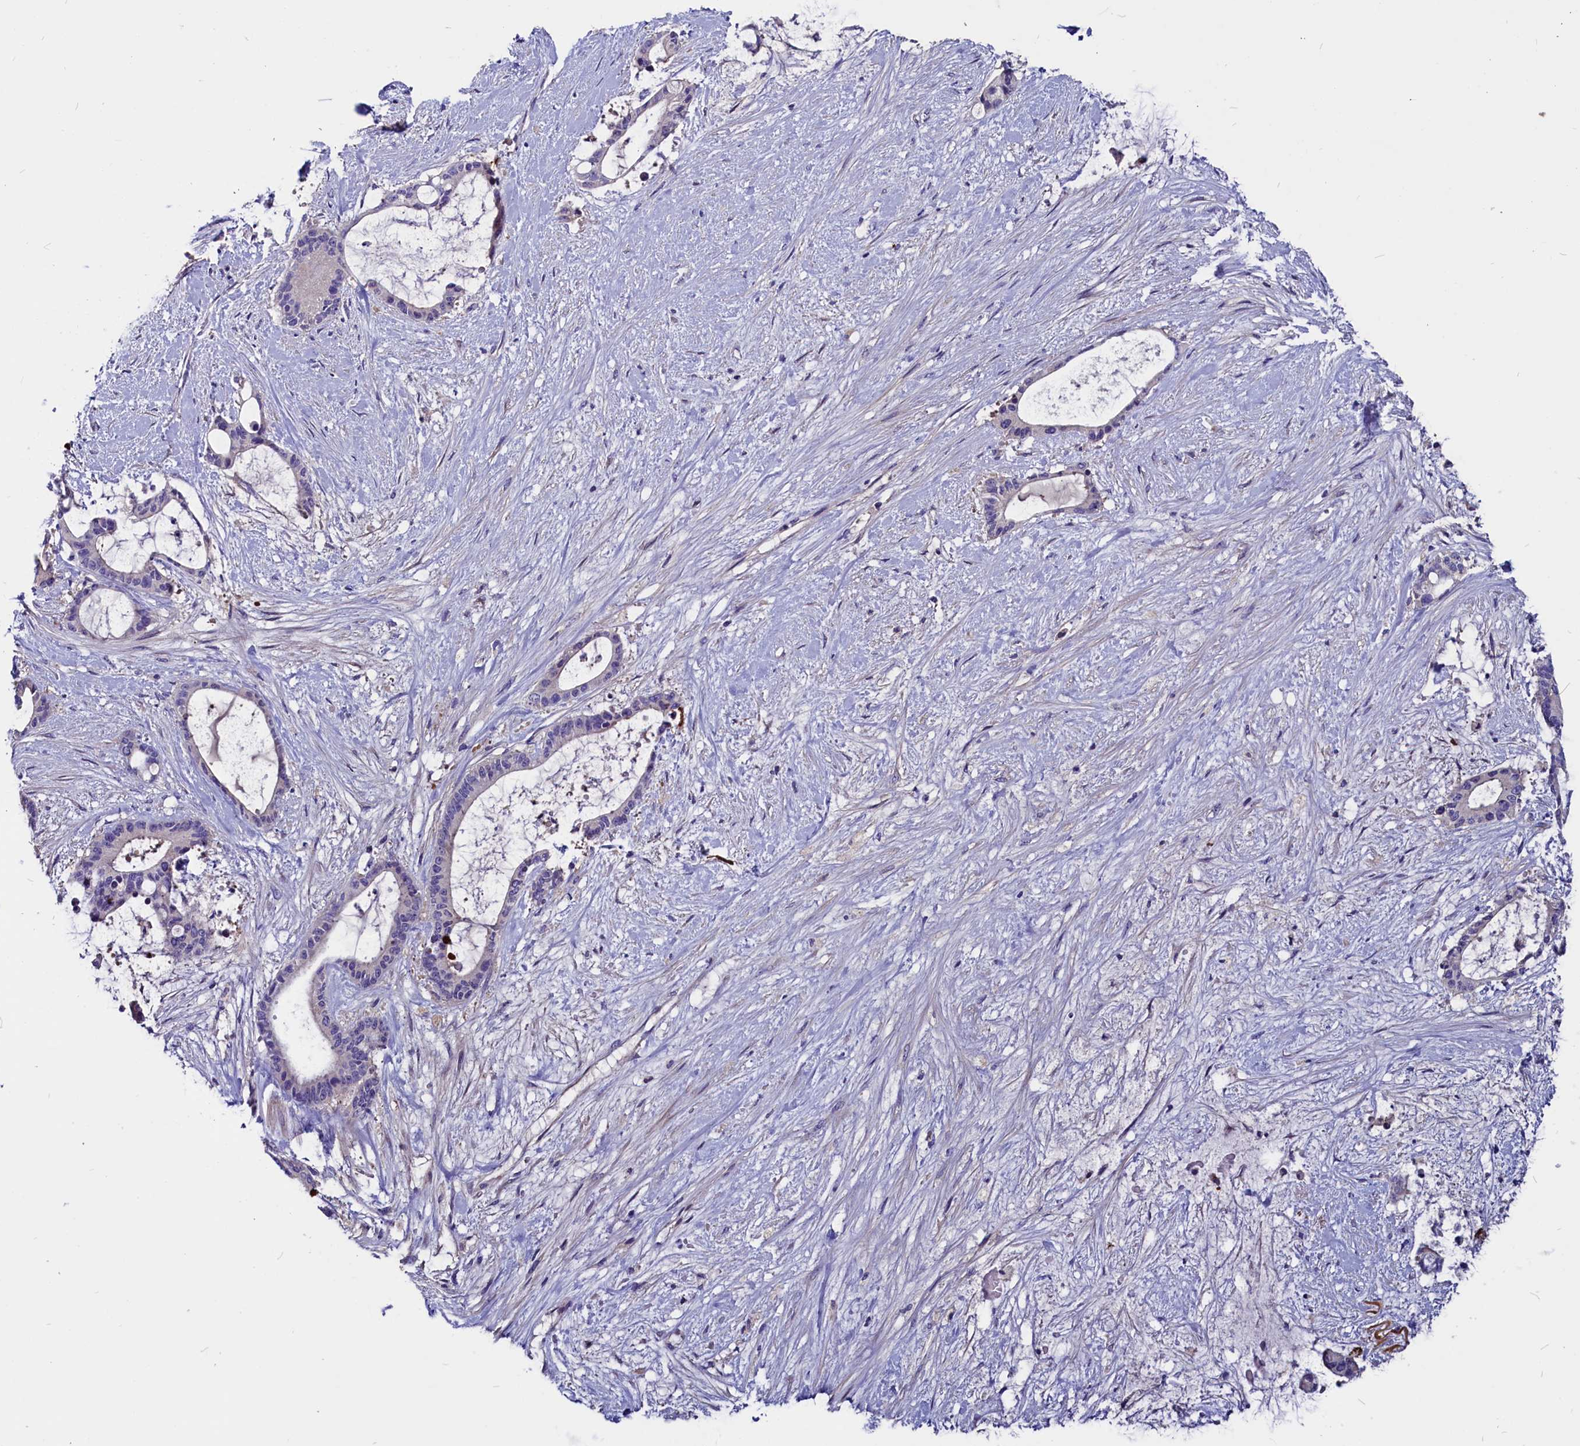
{"staining": {"intensity": "negative", "quantity": "none", "location": "none"}, "tissue": "liver cancer", "cell_type": "Tumor cells", "image_type": "cancer", "snomed": [{"axis": "morphology", "description": "Normal tissue, NOS"}, {"axis": "morphology", "description": "Cholangiocarcinoma"}, {"axis": "topography", "description": "Liver"}, {"axis": "topography", "description": "Peripheral nerve tissue"}], "caption": "This is an immunohistochemistry (IHC) histopathology image of human cholangiocarcinoma (liver). There is no staining in tumor cells.", "gene": "CCBE1", "patient": {"sex": "female", "age": 73}}